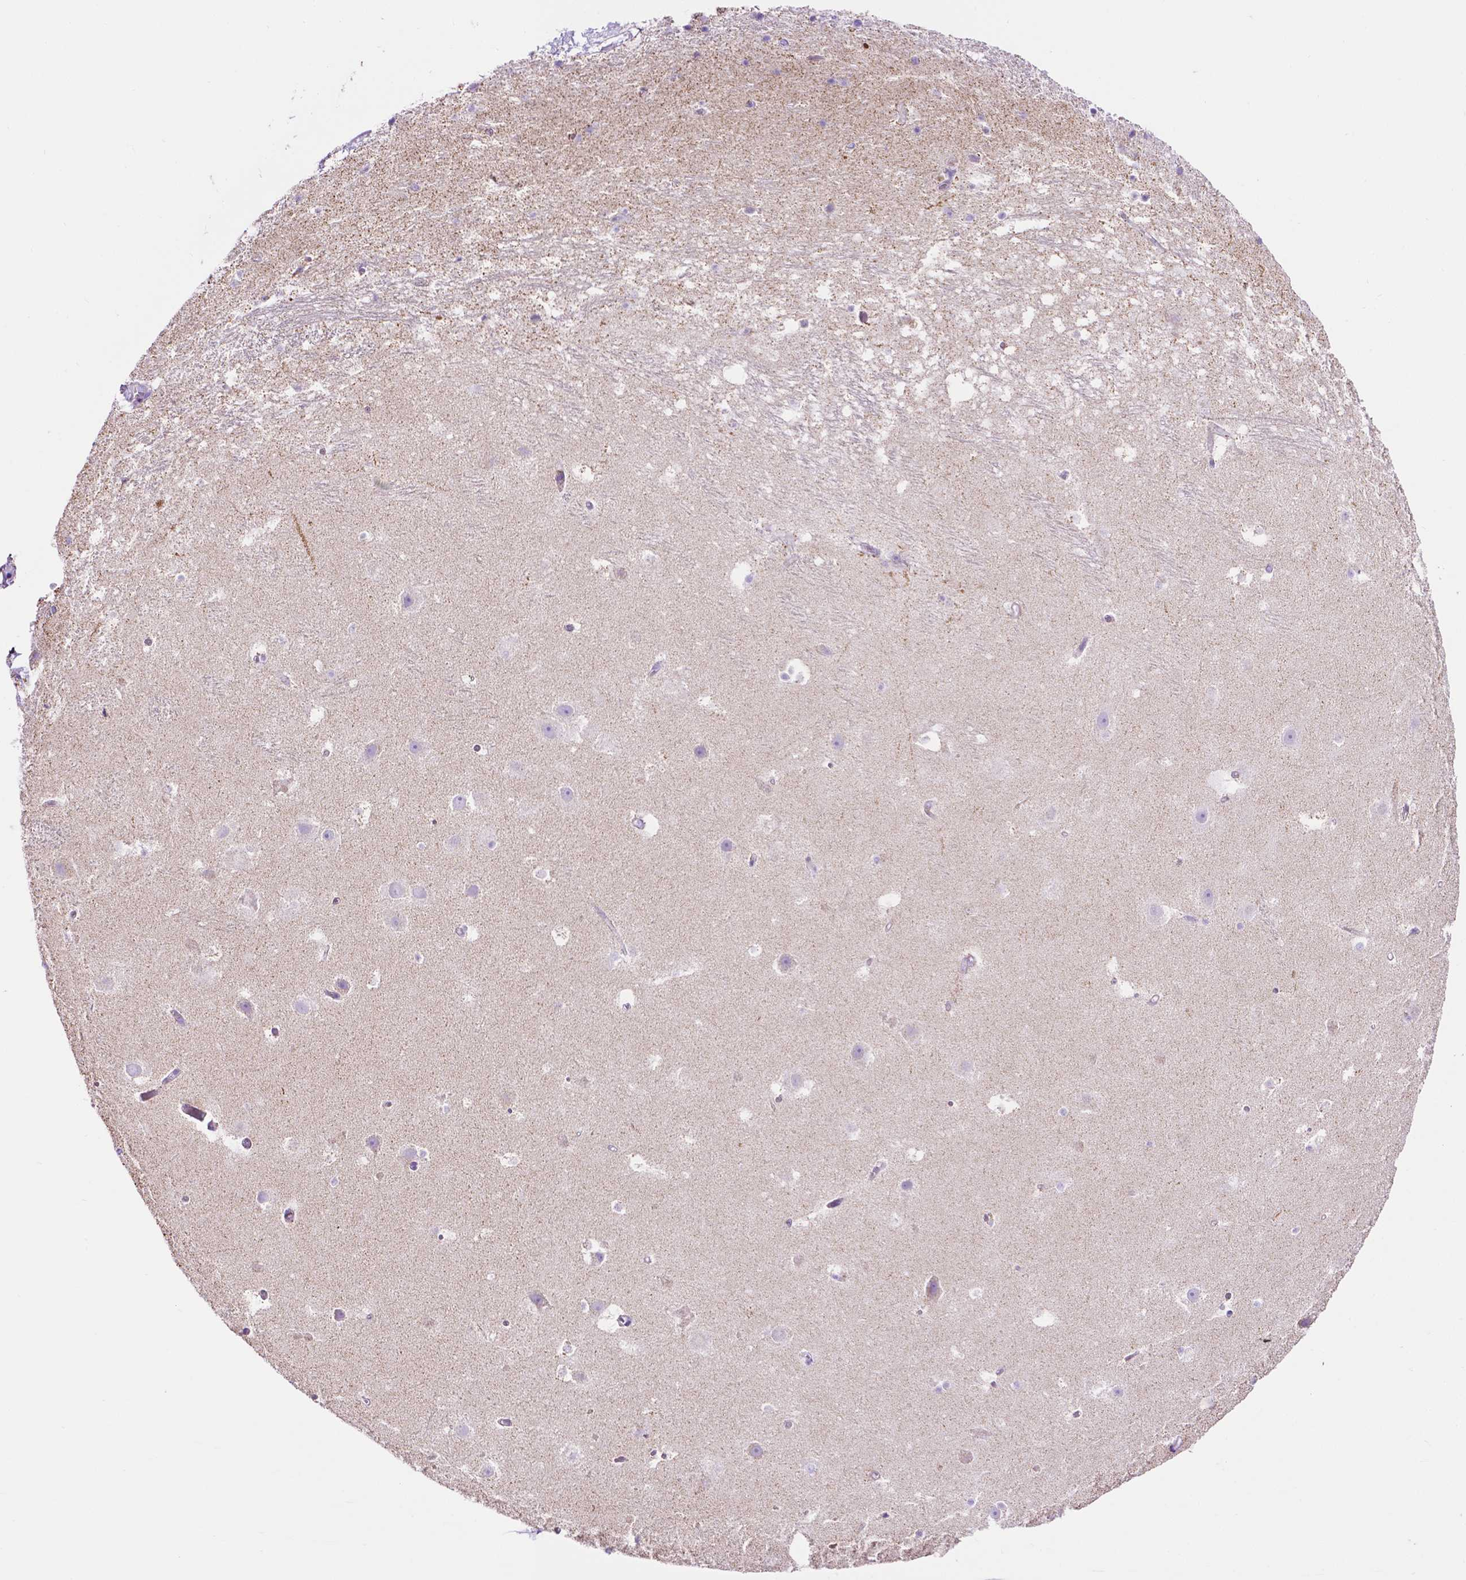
{"staining": {"intensity": "negative", "quantity": "none", "location": "none"}, "tissue": "hippocampus", "cell_type": "Glial cells", "image_type": "normal", "snomed": [{"axis": "morphology", "description": "Normal tissue, NOS"}, {"axis": "topography", "description": "Hippocampus"}], "caption": "Image shows no significant protein expression in glial cells of benign hippocampus.", "gene": "GDPD5", "patient": {"sex": "male", "age": 26}}